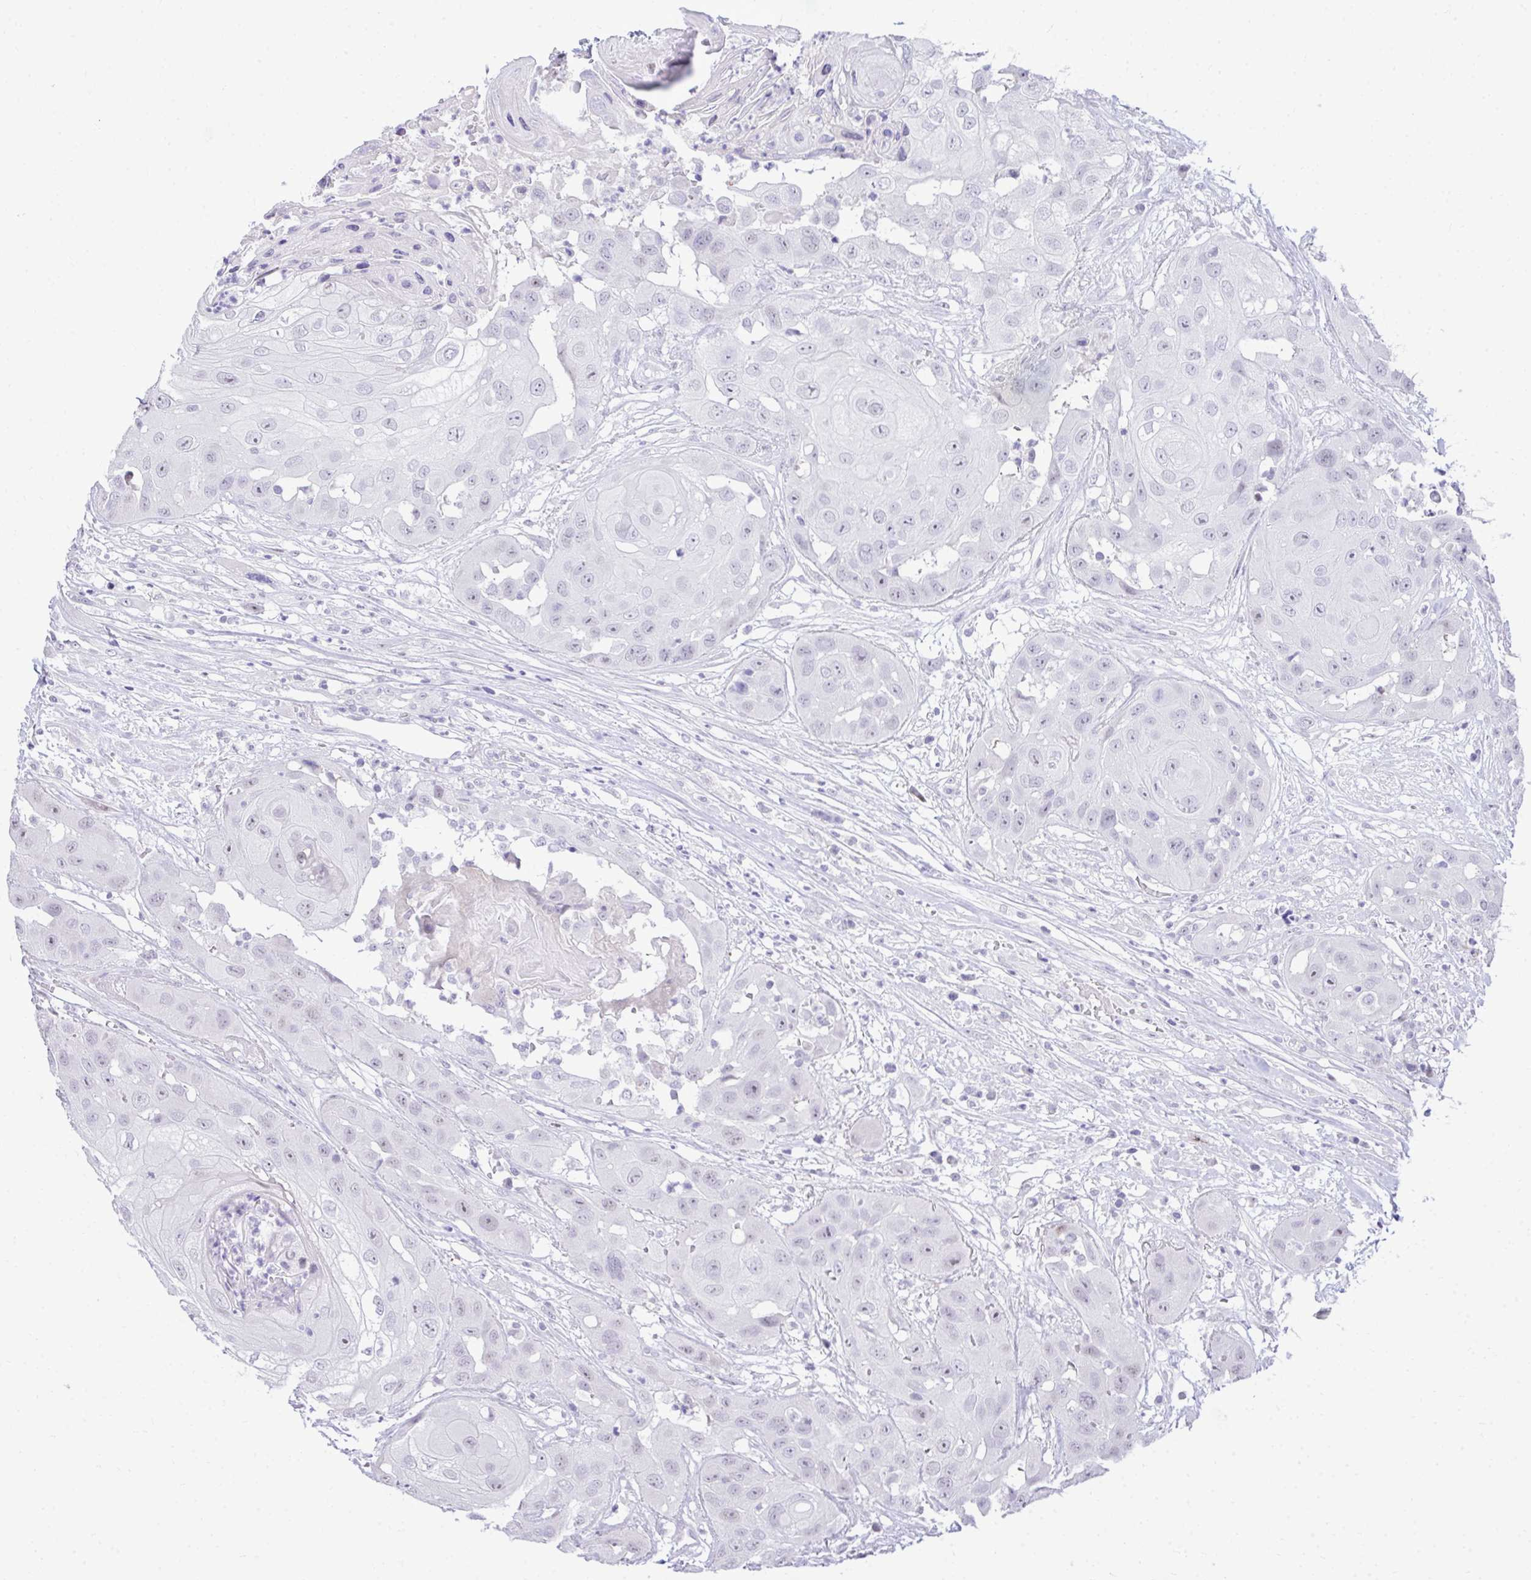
{"staining": {"intensity": "negative", "quantity": "none", "location": "none"}, "tissue": "head and neck cancer", "cell_type": "Tumor cells", "image_type": "cancer", "snomed": [{"axis": "morphology", "description": "Squamous cell carcinoma, NOS"}, {"axis": "topography", "description": "Head-Neck"}], "caption": "Immunohistochemical staining of head and neck squamous cell carcinoma reveals no significant staining in tumor cells. The staining is performed using DAB brown chromogen with nuclei counter-stained in using hematoxylin.", "gene": "EID3", "patient": {"sex": "male", "age": 83}}